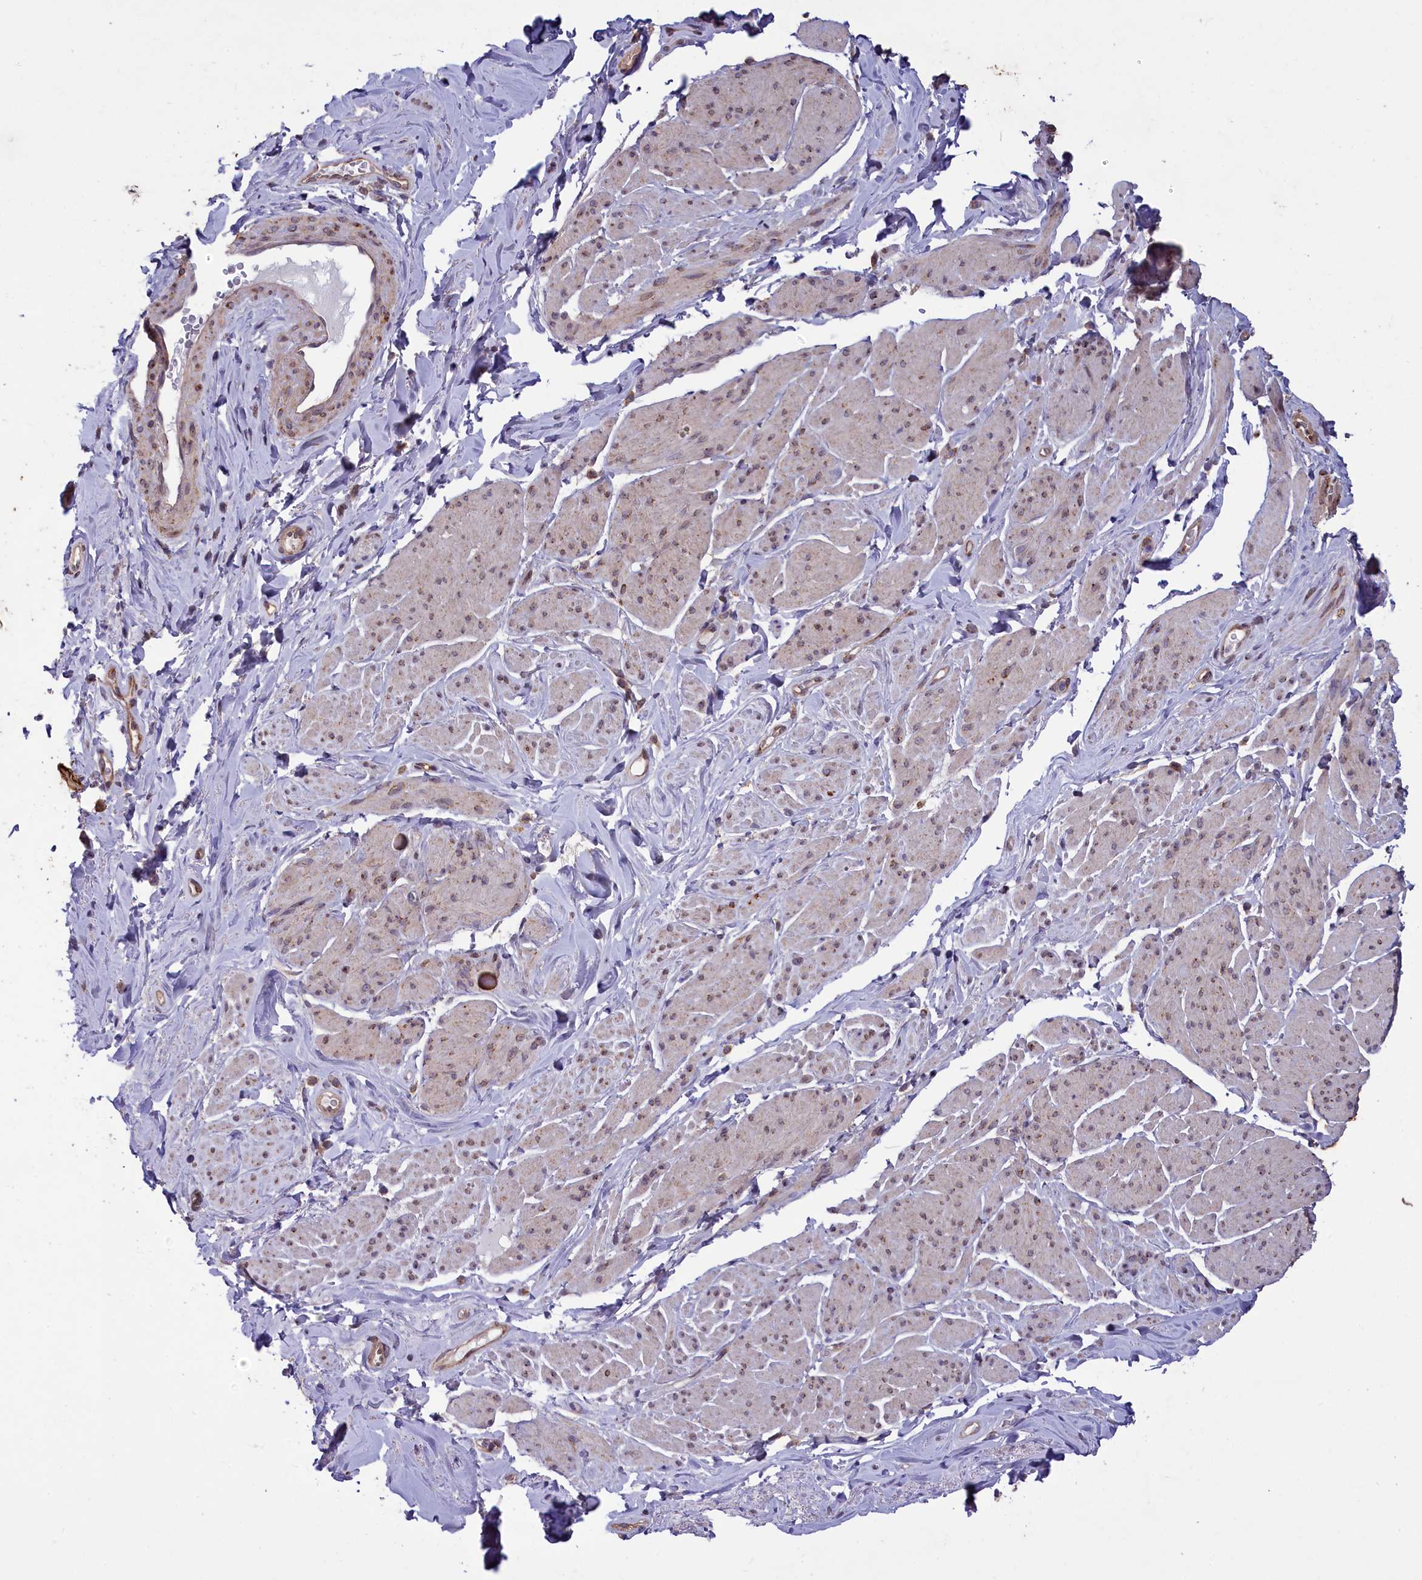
{"staining": {"intensity": "moderate", "quantity": "25%-75%", "location": "cytoplasmic/membranous"}, "tissue": "smooth muscle", "cell_type": "Smooth muscle cells", "image_type": "normal", "snomed": [{"axis": "morphology", "description": "Normal tissue, NOS"}, {"axis": "topography", "description": "Smooth muscle"}, {"axis": "topography", "description": "Peripheral nerve tissue"}], "caption": "Smooth muscle cells demonstrate moderate cytoplasmic/membranous expression in approximately 25%-75% of cells in normal smooth muscle.", "gene": "ACAD8", "patient": {"sex": "male", "age": 69}}